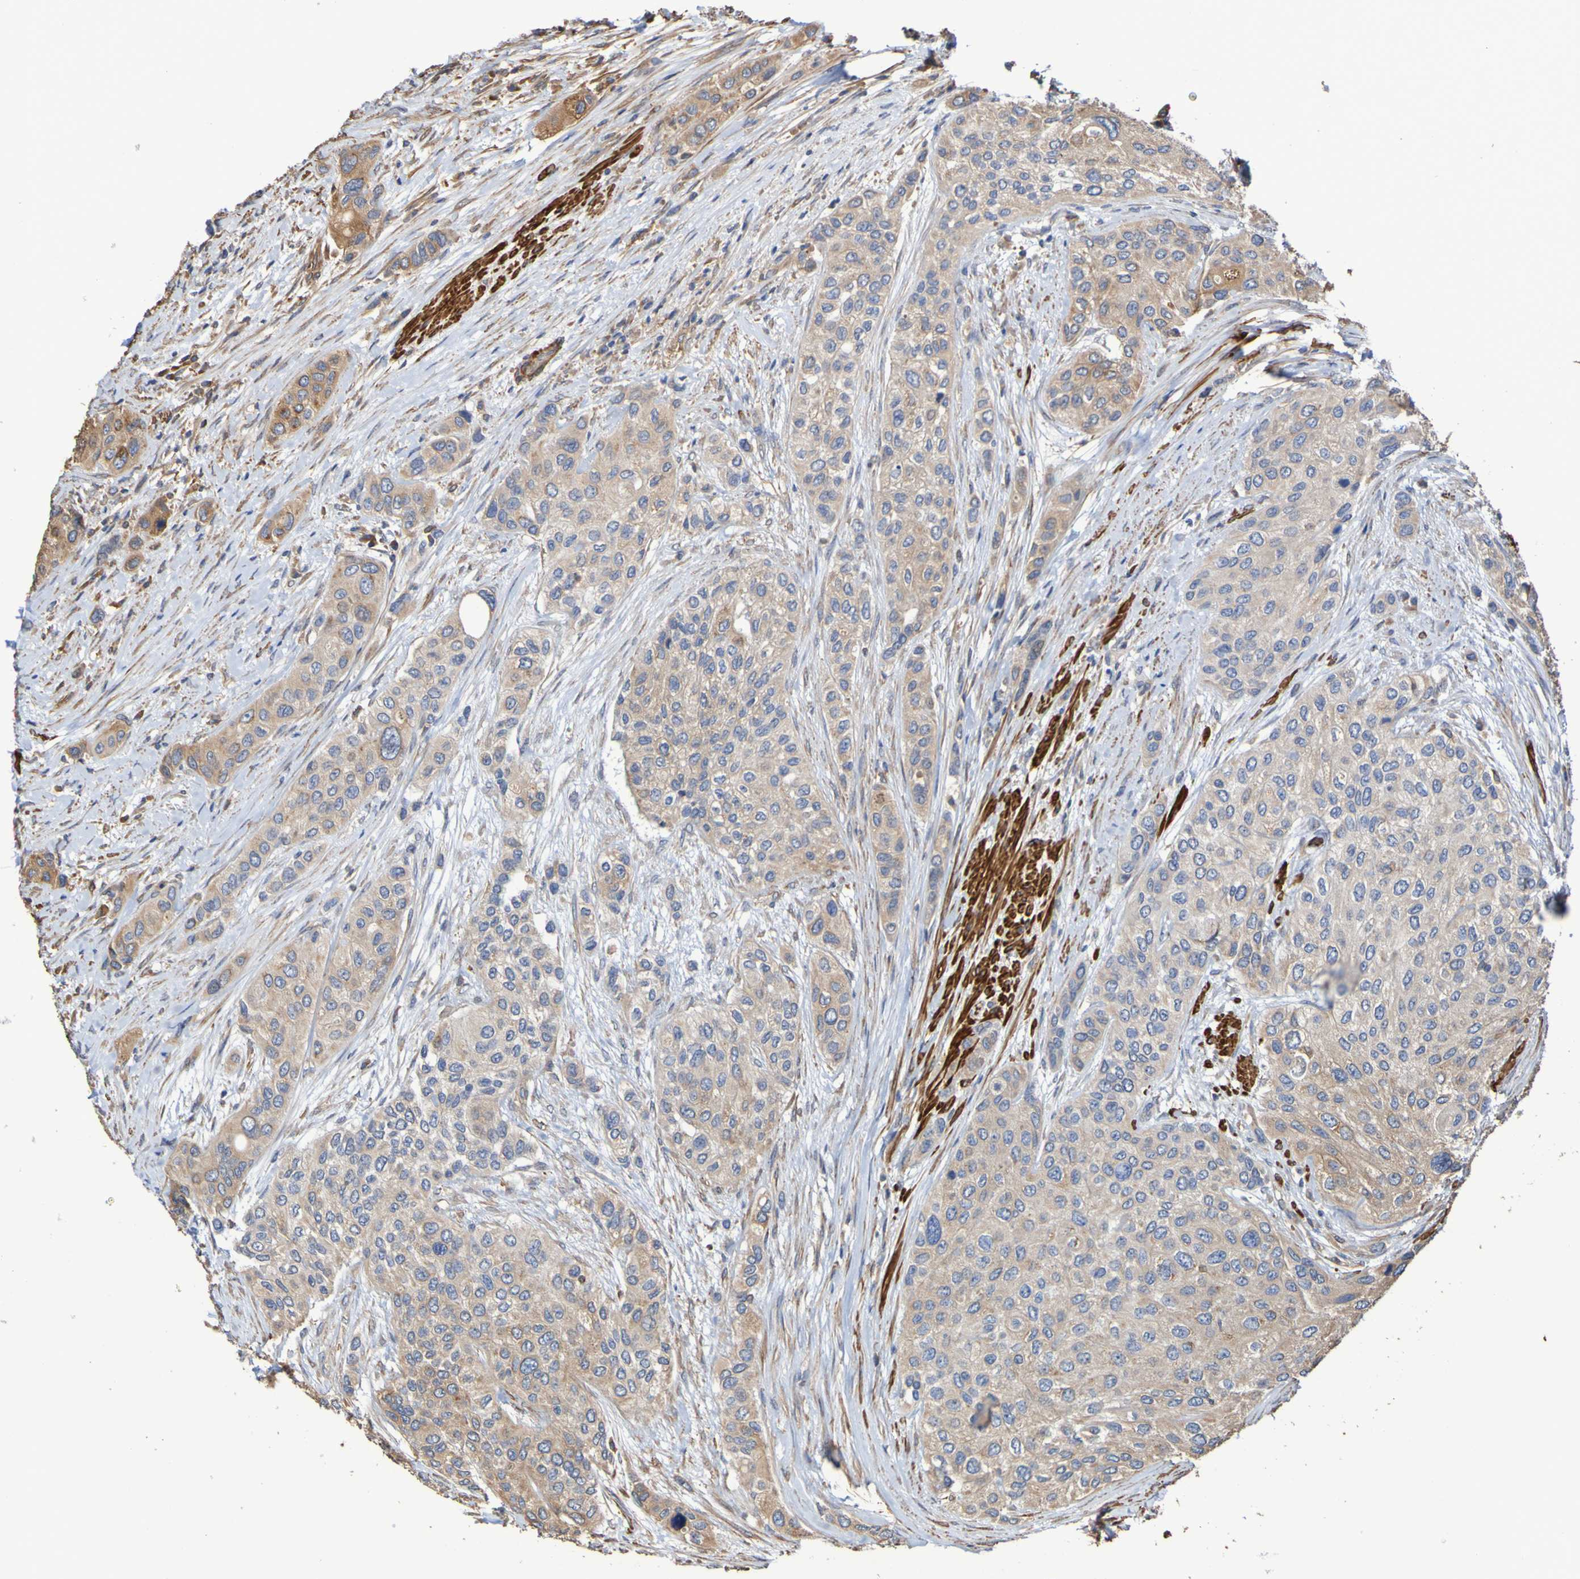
{"staining": {"intensity": "moderate", "quantity": ">75%", "location": "cytoplasmic/membranous"}, "tissue": "urothelial cancer", "cell_type": "Tumor cells", "image_type": "cancer", "snomed": [{"axis": "morphology", "description": "Urothelial carcinoma, High grade"}, {"axis": "topography", "description": "Urinary bladder"}], "caption": "Immunohistochemistry (IHC) (DAB) staining of urothelial carcinoma (high-grade) displays moderate cytoplasmic/membranous protein staining in about >75% of tumor cells.", "gene": "RAB11A", "patient": {"sex": "female", "age": 56}}